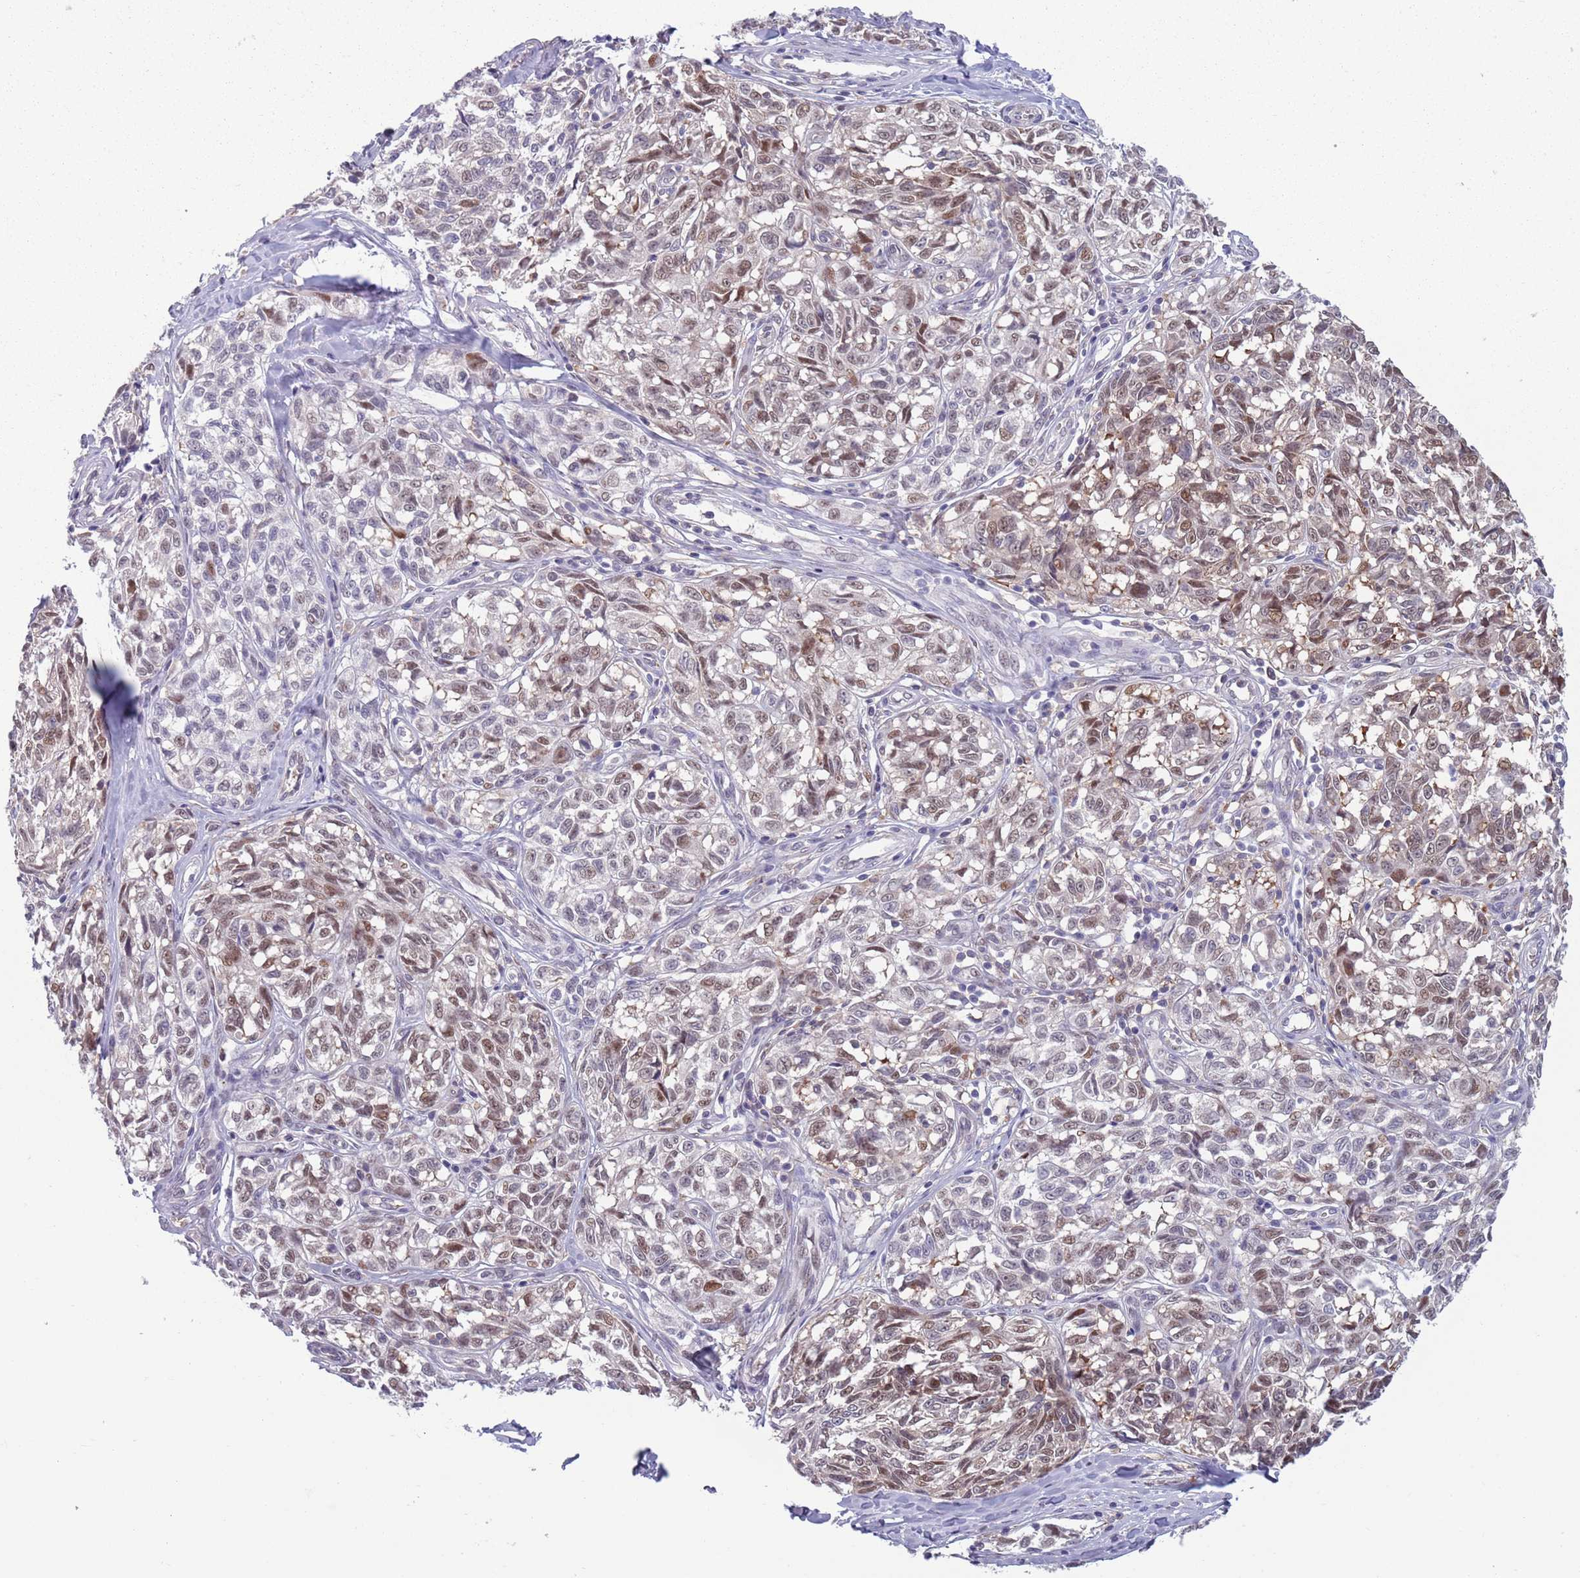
{"staining": {"intensity": "moderate", "quantity": "25%-75%", "location": "nuclear"}, "tissue": "melanoma", "cell_type": "Tumor cells", "image_type": "cancer", "snomed": [{"axis": "morphology", "description": "Normal tissue, NOS"}, {"axis": "morphology", "description": "Malignant melanoma, NOS"}, {"axis": "topography", "description": "Skin"}], "caption": "Tumor cells exhibit medium levels of moderate nuclear staining in approximately 25%-75% of cells in human melanoma. The protein is stained brown, and the nuclei are stained in blue (DAB (3,3'-diaminobenzidine) IHC with brightfield microscopy, high magnification).", "gene": "CLNS1A", "patient": {"sex": "female", "age": 64}}